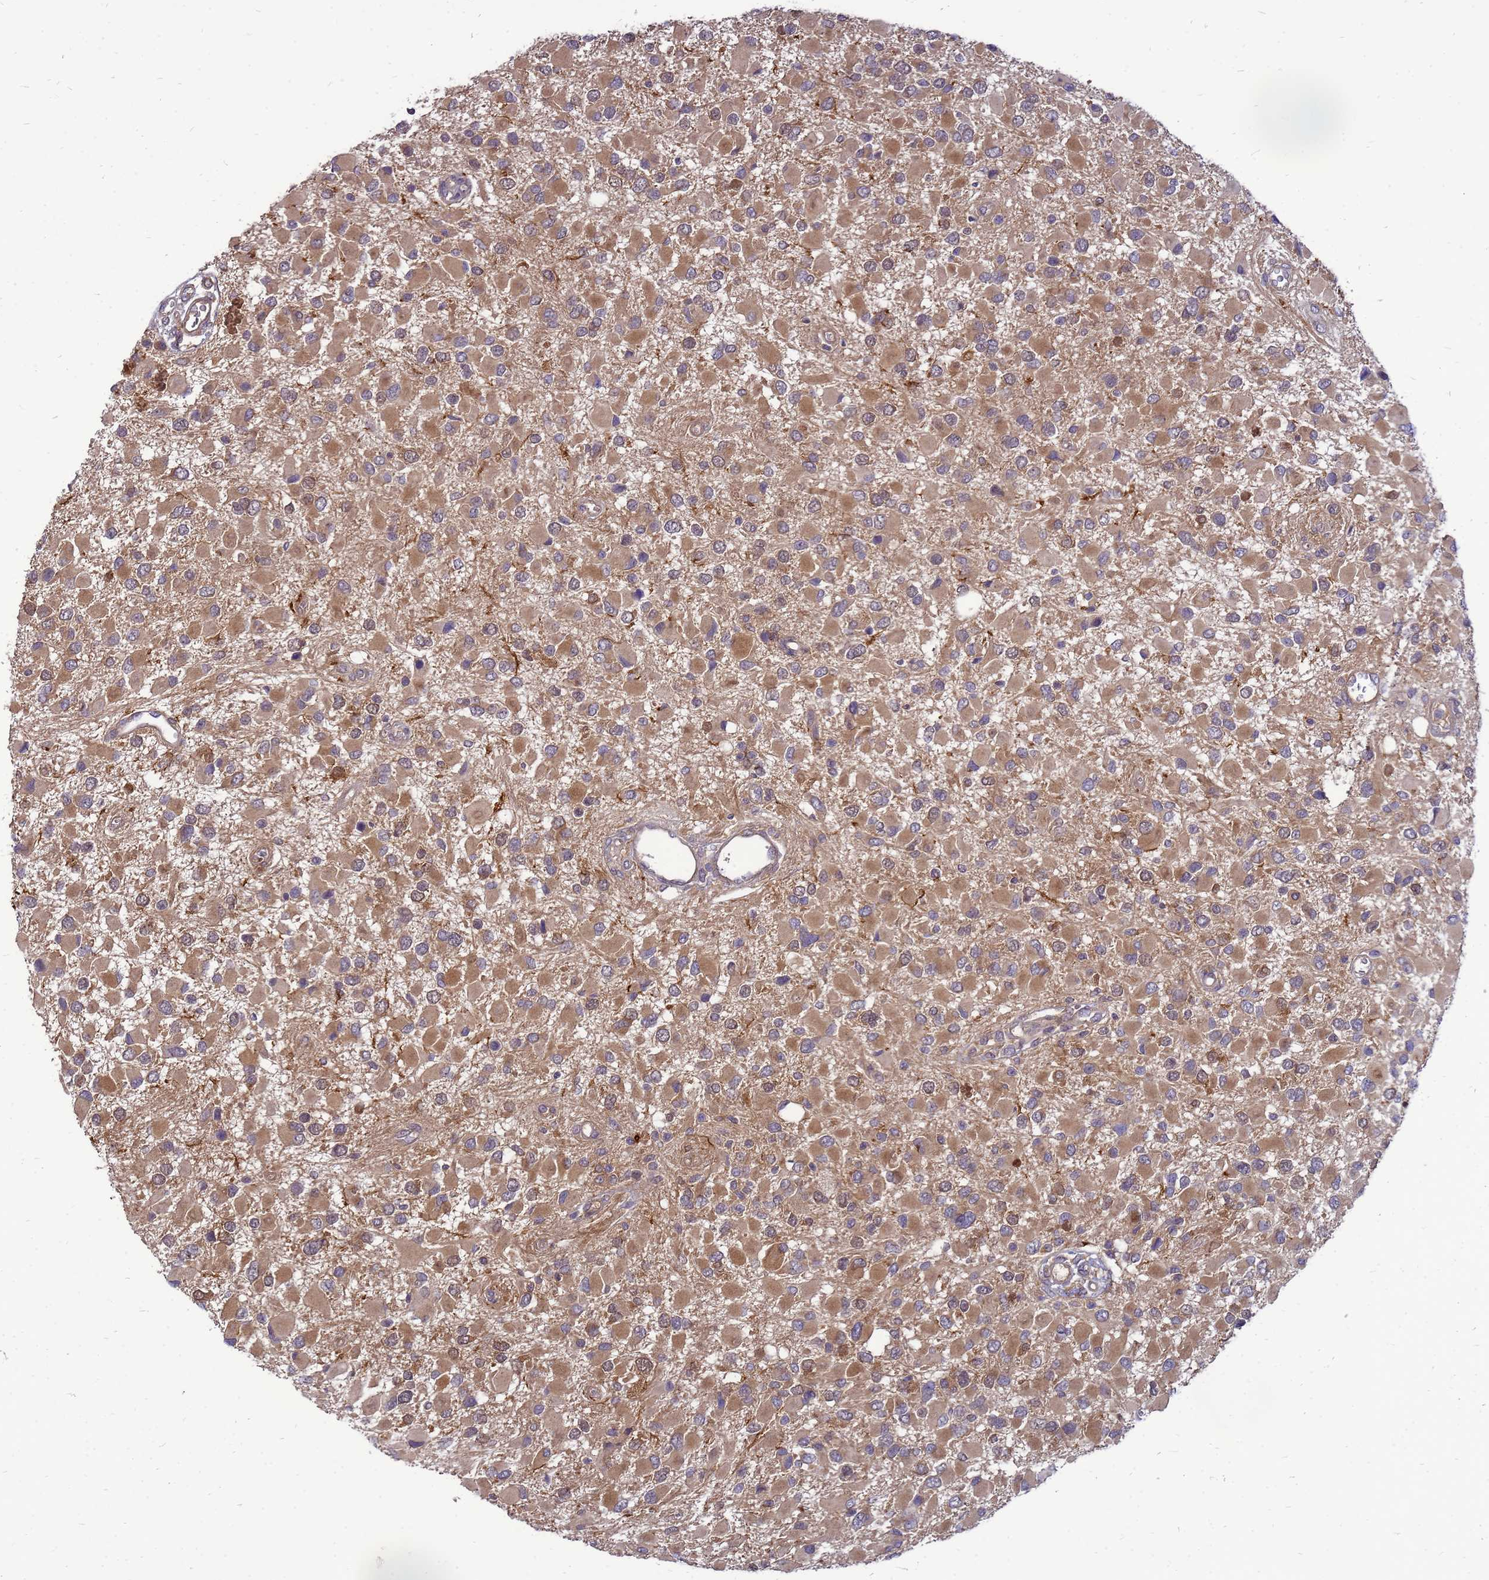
{"staining": {"intensity": "moderate", "quantity": ">75%", "location": "cytoplasmic/membranous"}, "tissue": "glioma", "cell_type": "Tumor cells", "image_type": "cancer", "snomed": [{"axis": "morphology", "description": "Glioma, malignant, High grade"}, {"axis": "topography", "description": "Brain"}], "caption": "Tumor cells display moderate cytoplasmic/membranous positivity in about >75% of cells in high-grade glioma (malignant).", "gene": "ENOPH1", "patient": {"sex": "male", "age": 53}}